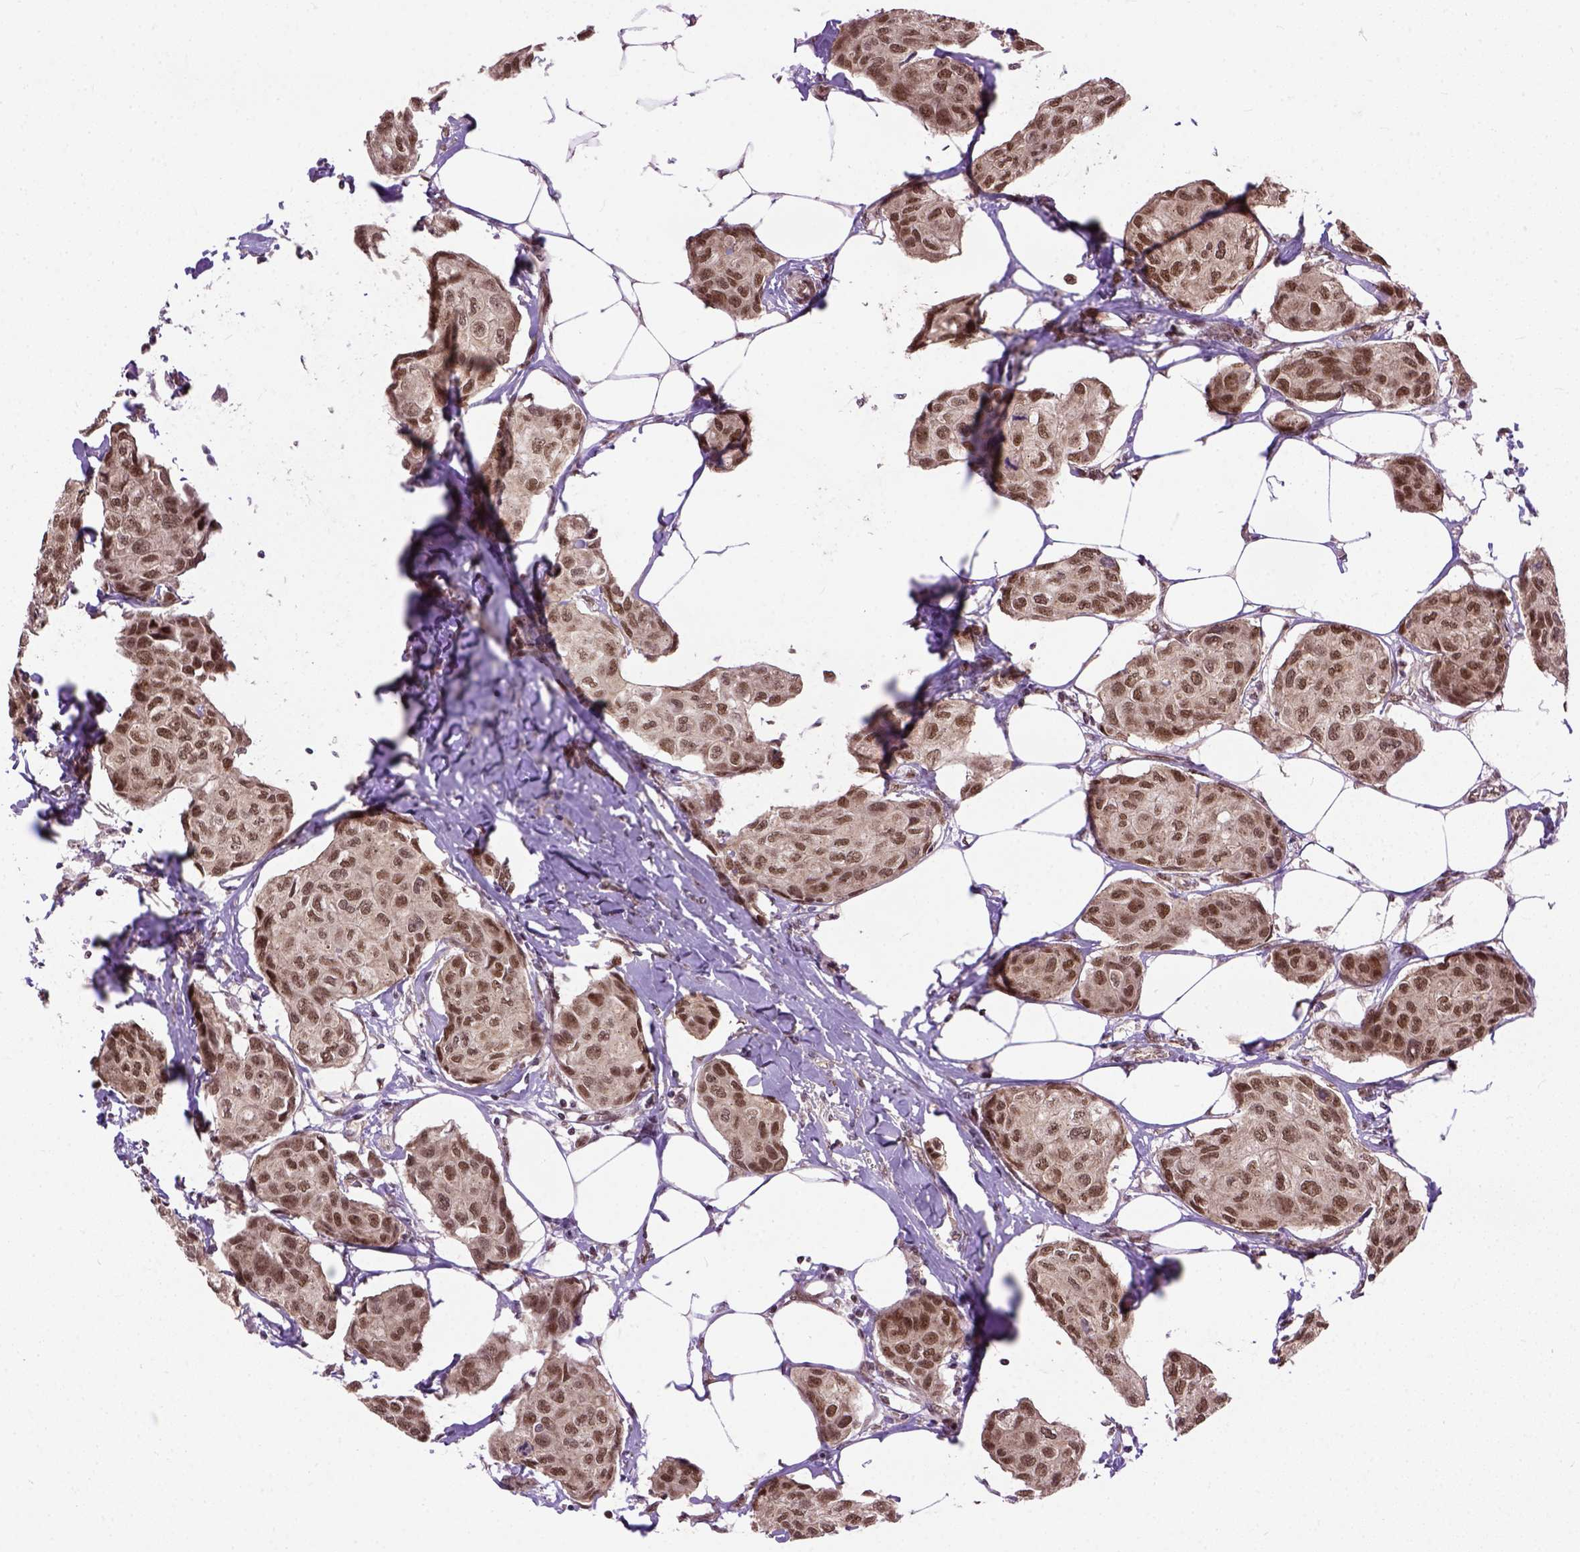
{"staining": {"intensity": "moderate", "quantity": ">75%", "location": "nuclear"}, "tissue": "breast cancer", "cell_type": "Tumor cells", "image_type": "cancer", "snomed": [{"axis": "morphology", "description": "Duct carcinoma"}, {"axis": "topography", "description": "Breast"}], "caption": "Immunohistochemistry (IHC) of human intraductal carcinoma (breast) shows medium levels of moderate nuclear positivity in about >75% of tumor cells.", "gene": "ZNF630", "patient": {"sex": "female", "age": 80}}